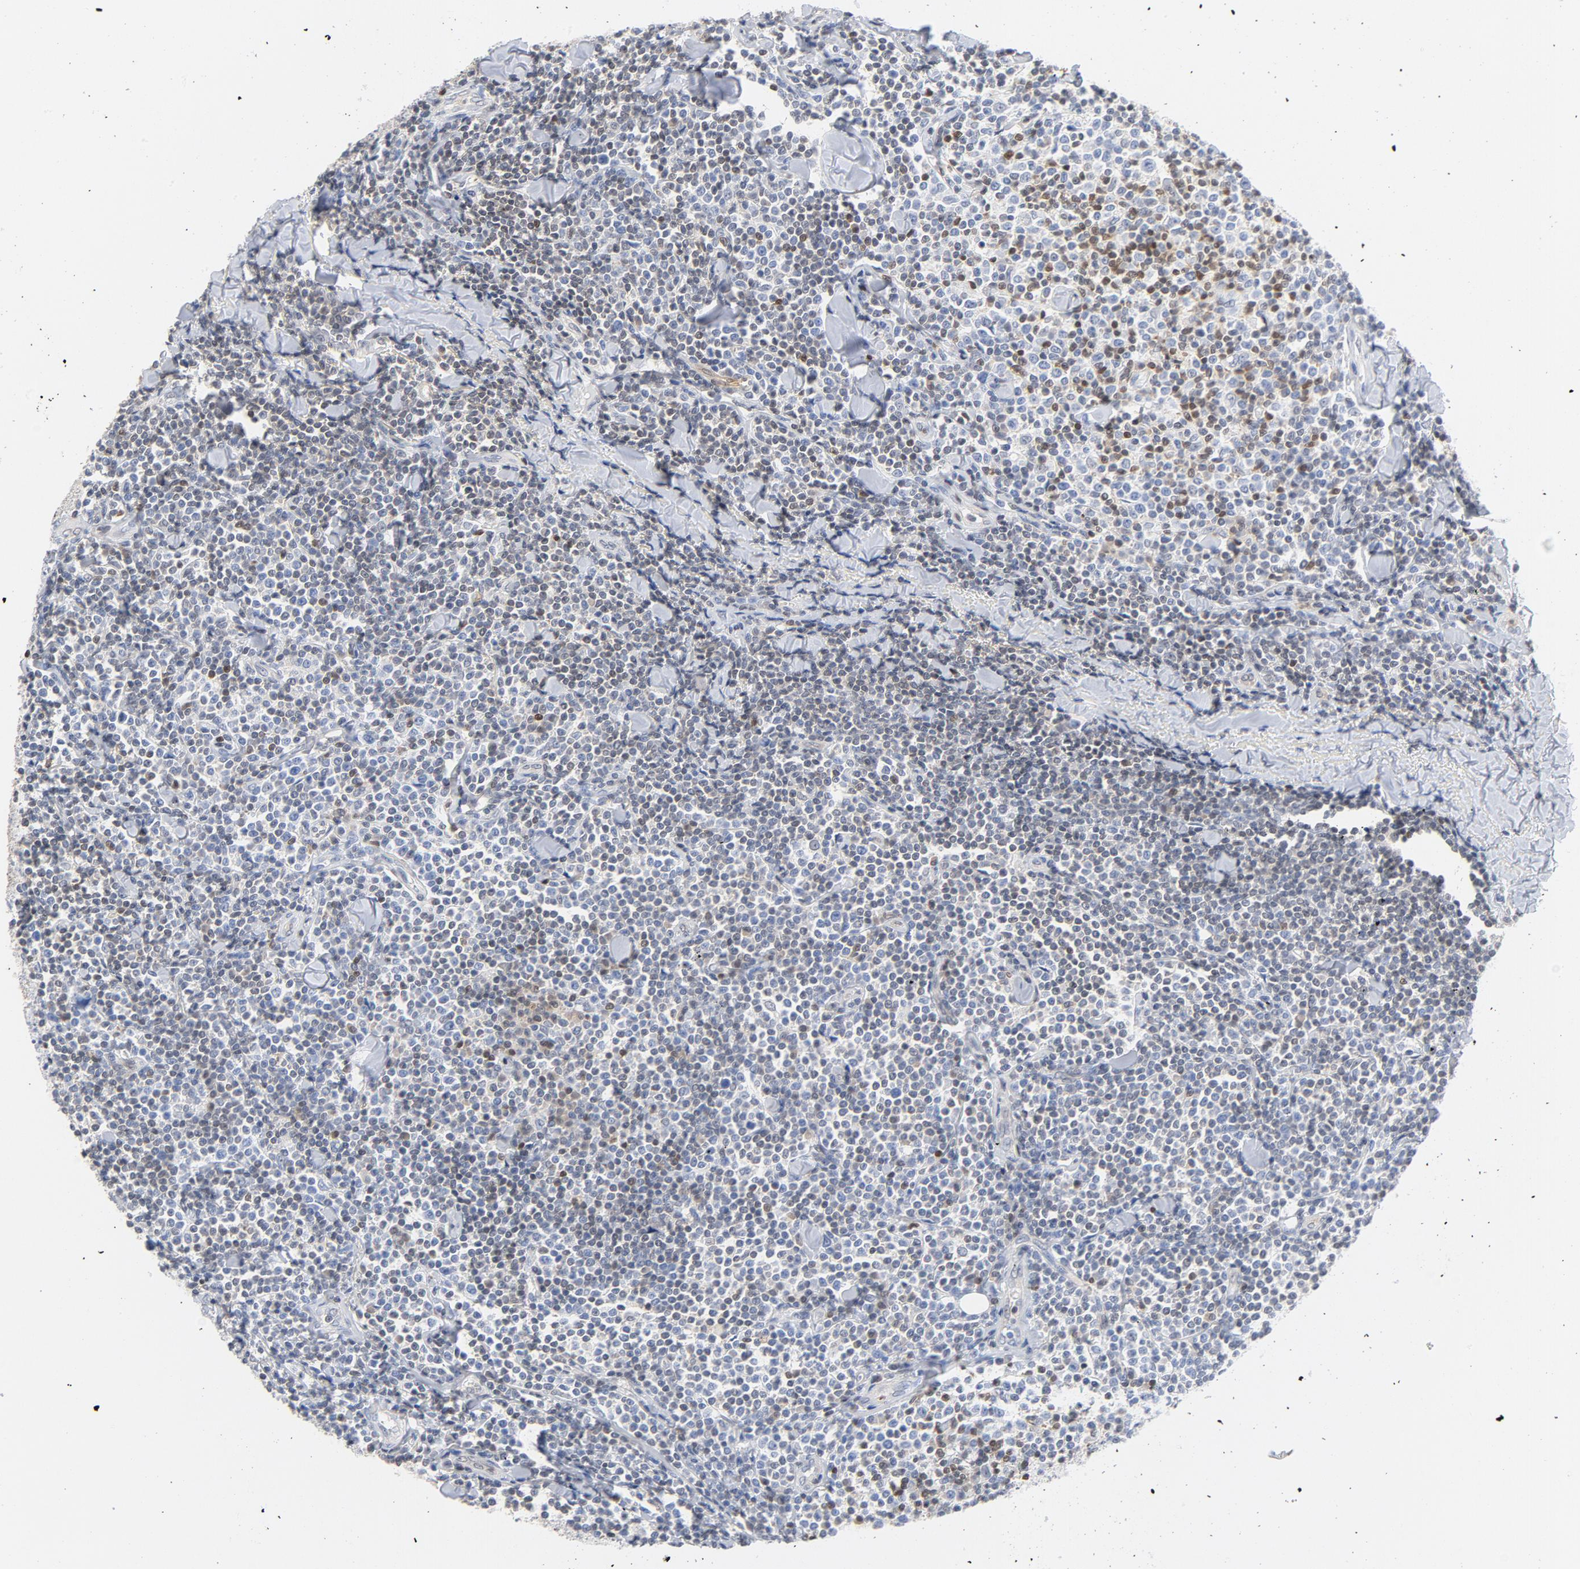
{"staining": {"intensity": "moderate", "quantity": "25%-75%", "location": "nuclear"}, "tissue": "lymphoma", "cell_type": "Tumor cells", "image_type": "cancer", "snomed": [{"axis": "morphology", "description": "Malignant lymphoma, non-Hodgkin's type, Low grade"}, {"axis": "topography", "description": "Soft tissue"}], "caption": "This histopathology image shows lymphoma stained with IHC to label a protein in brown. The nuclear of tumor cells show moderate positivity for the protein. Nuclei are counter-stained blue.", "gene": "CDKN1B", "patient": {"sex": "male", "age": 92}}